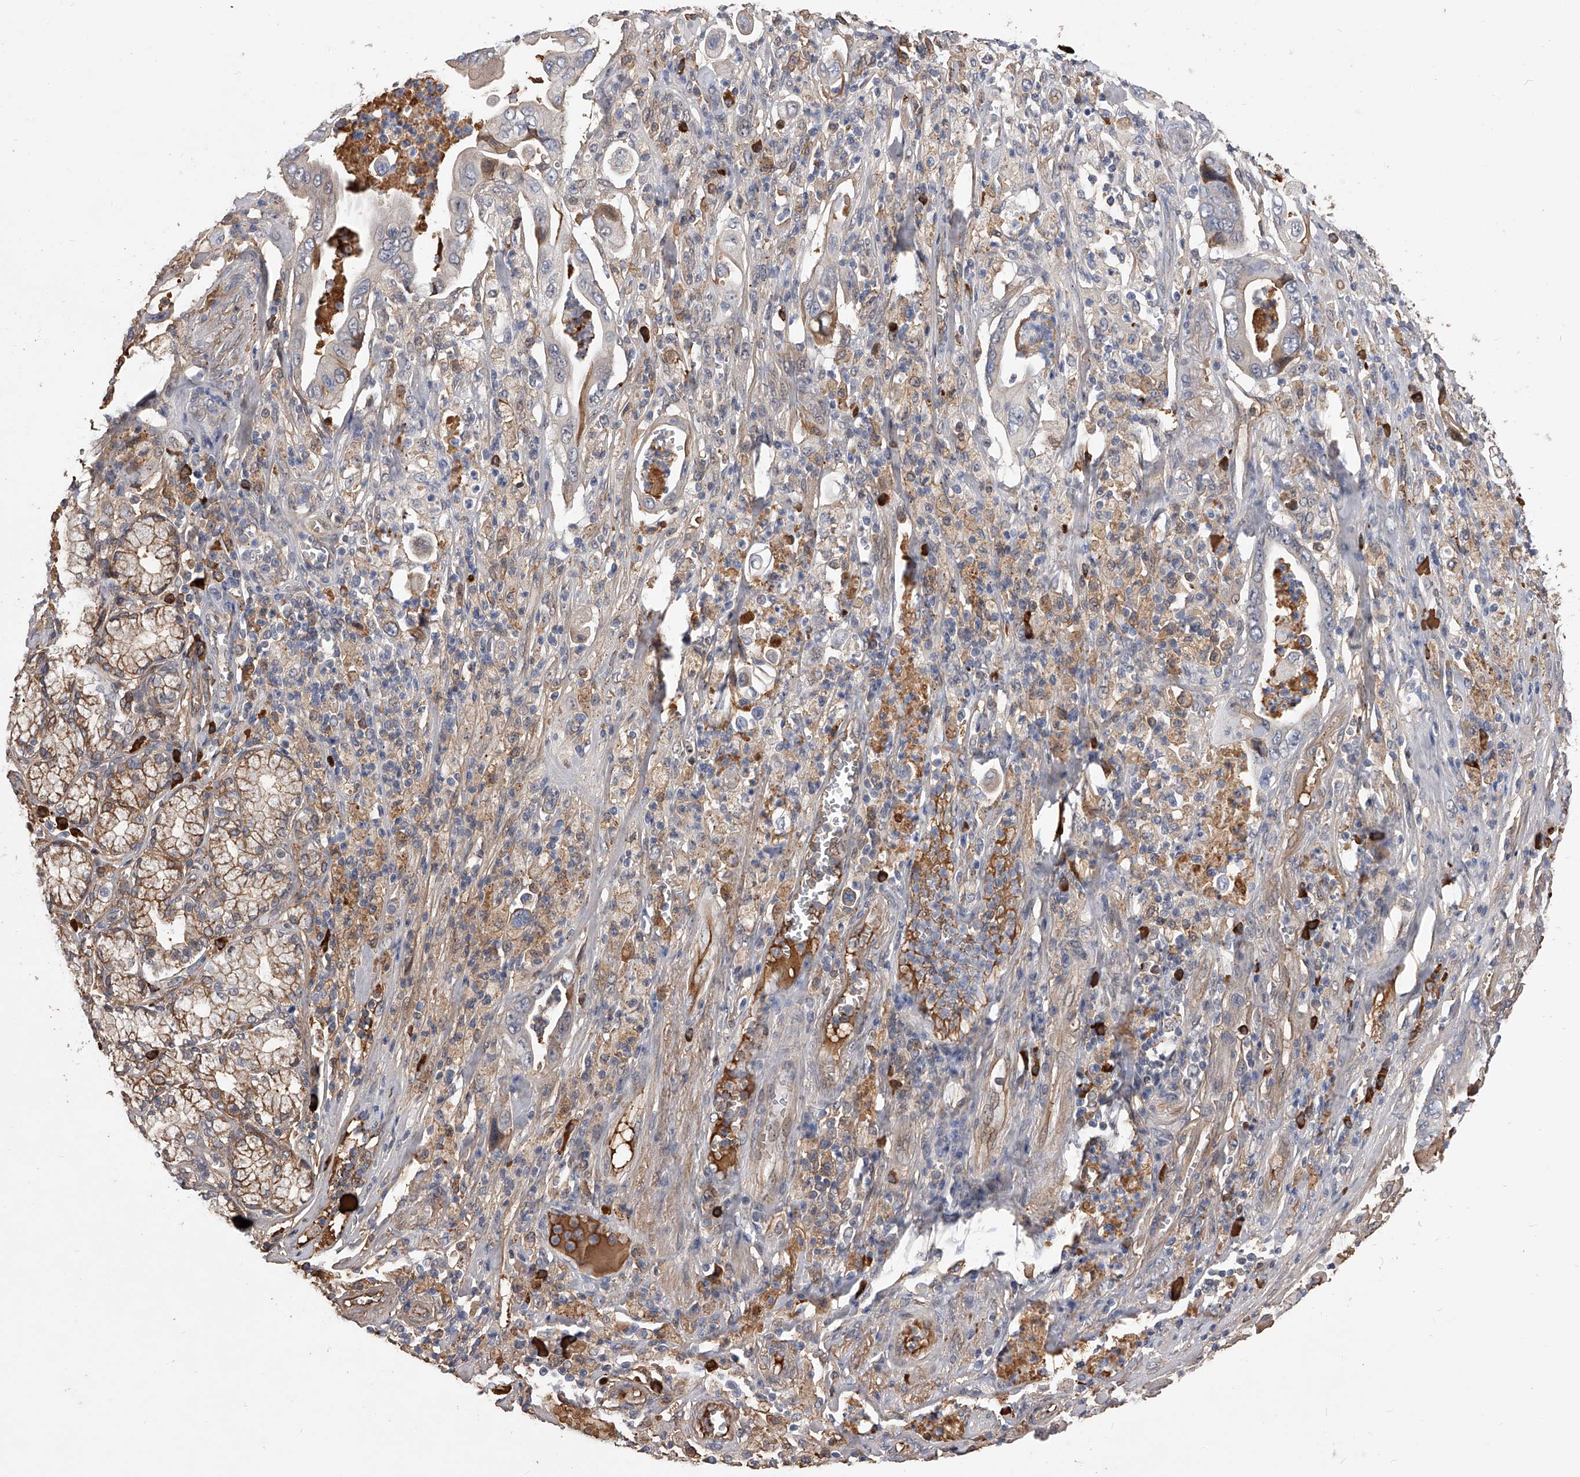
{"staining": {"intensity": "moderate", "quantity": "25%-75%", "location": "cytoplasmic/membranous"}, "tissue": "pancreatic cancer", "cell_type": "Tumor cells", "image_type": "cancer", "snomed": [{"axis": "morphology", "description": "Adenocarcinoma, NOS"}, {"axis": "topography", "description": "Pancreas"}], "caption": "Protein analysis of adenocarcinoma (pancreatic) tissue displays moderate cytoplasmic/membranous expression in about 25%-75% of tumor cells.", "gene": "ZNF25", "patient": {"sex": "male", "age": 78}}